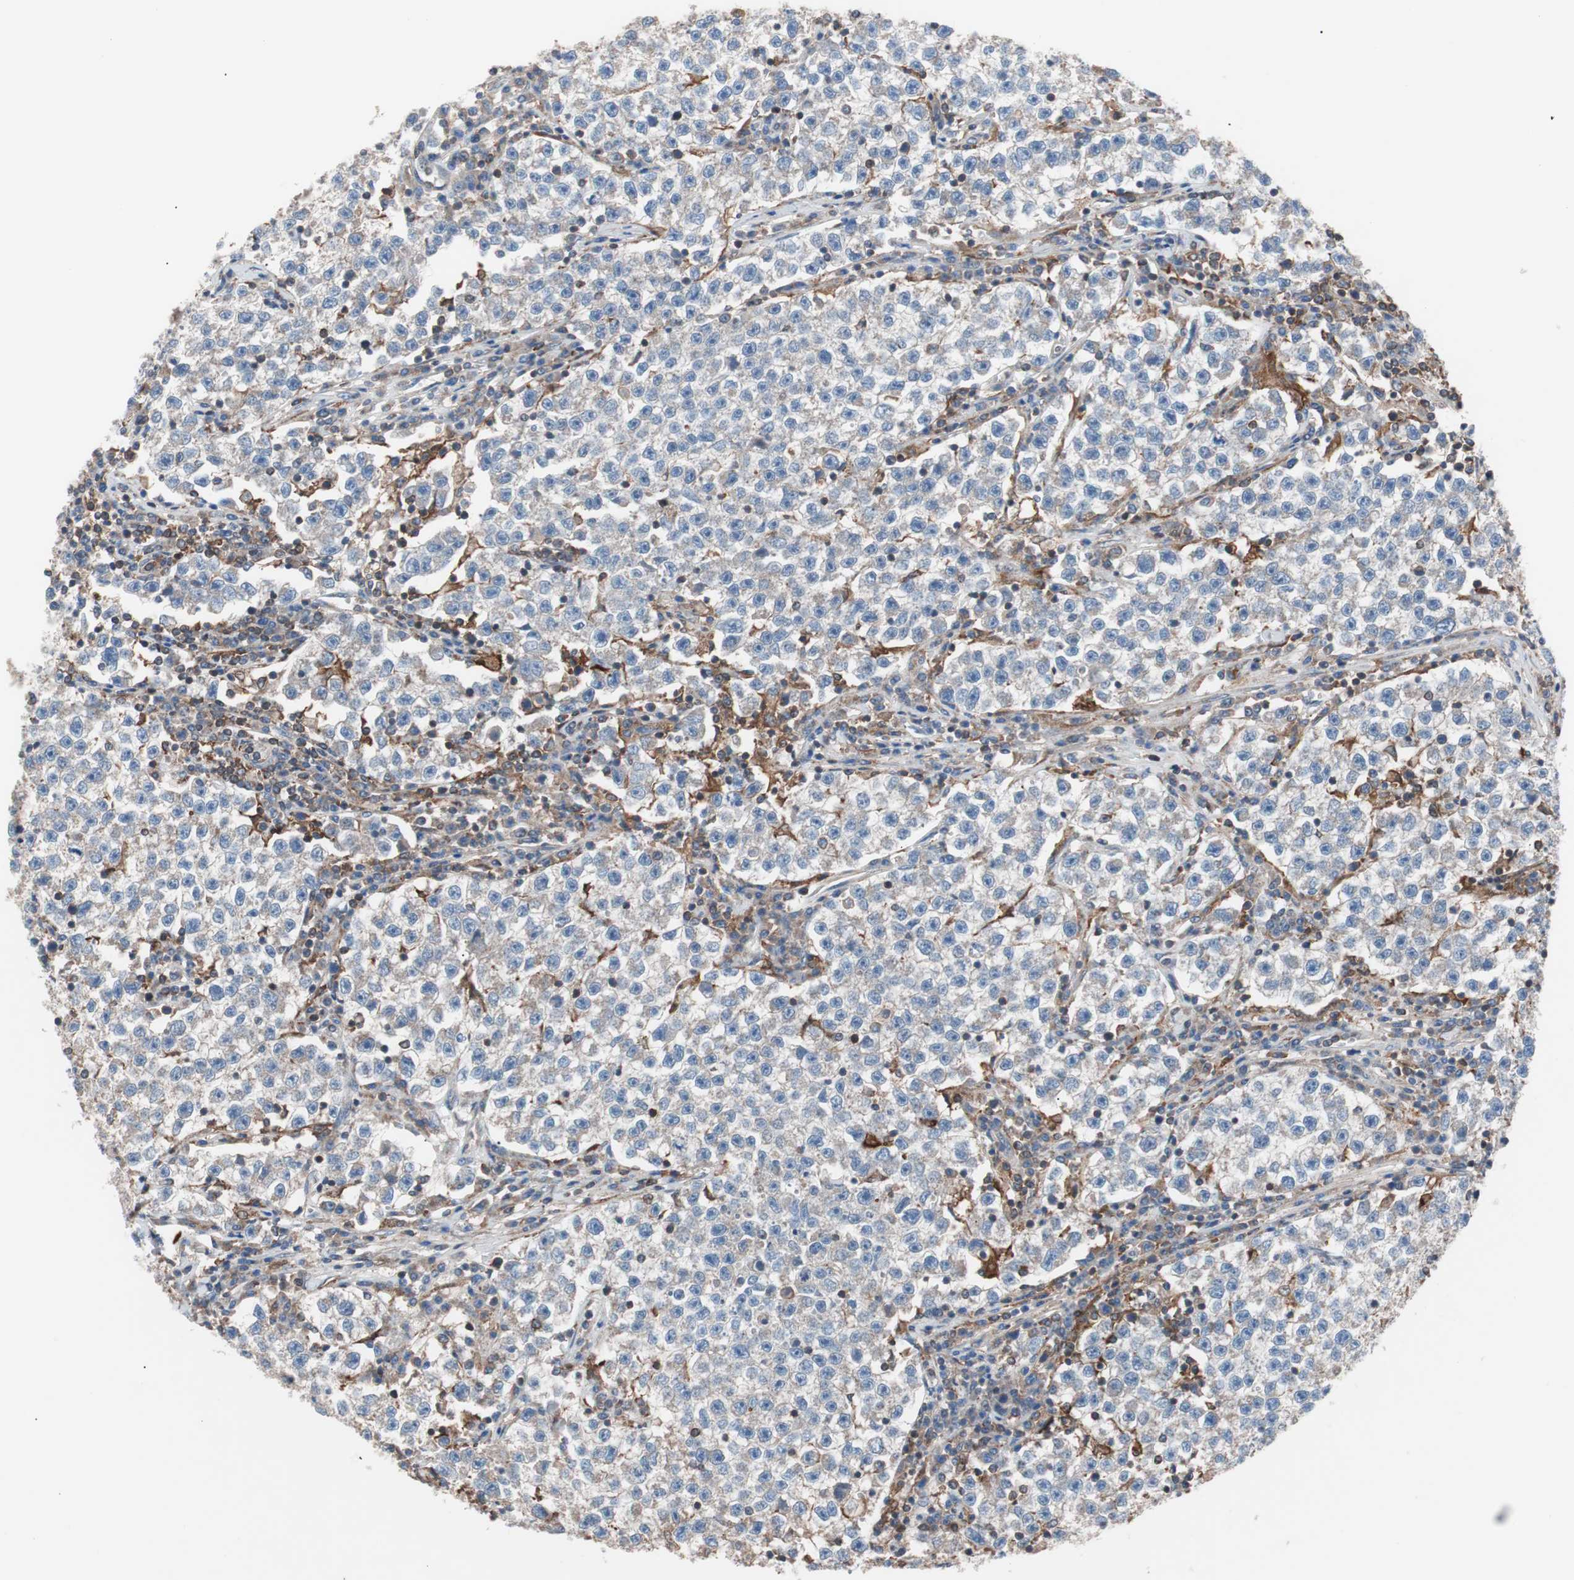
{"staining": {"intensity": "weak", "quantity": ">75%", "location": "cytoplasmic/membranous"}, "tissue": "testis cancer", "cell_type": "Tumor cells", "image_type": "cancer", "snomed": [{"axis": "morphology", "description": "Seminoma, NOS"}, {"axis": "topography", "description": "Testis"}], "caption": "Immunohistochemical staining of testis seminoma reveals weak cytoplasmic/membranous protein positivity in approximately >75% of tumor cells.", "gene": "PIK3R1", "patient": {"sex": "male", "age": 22}}